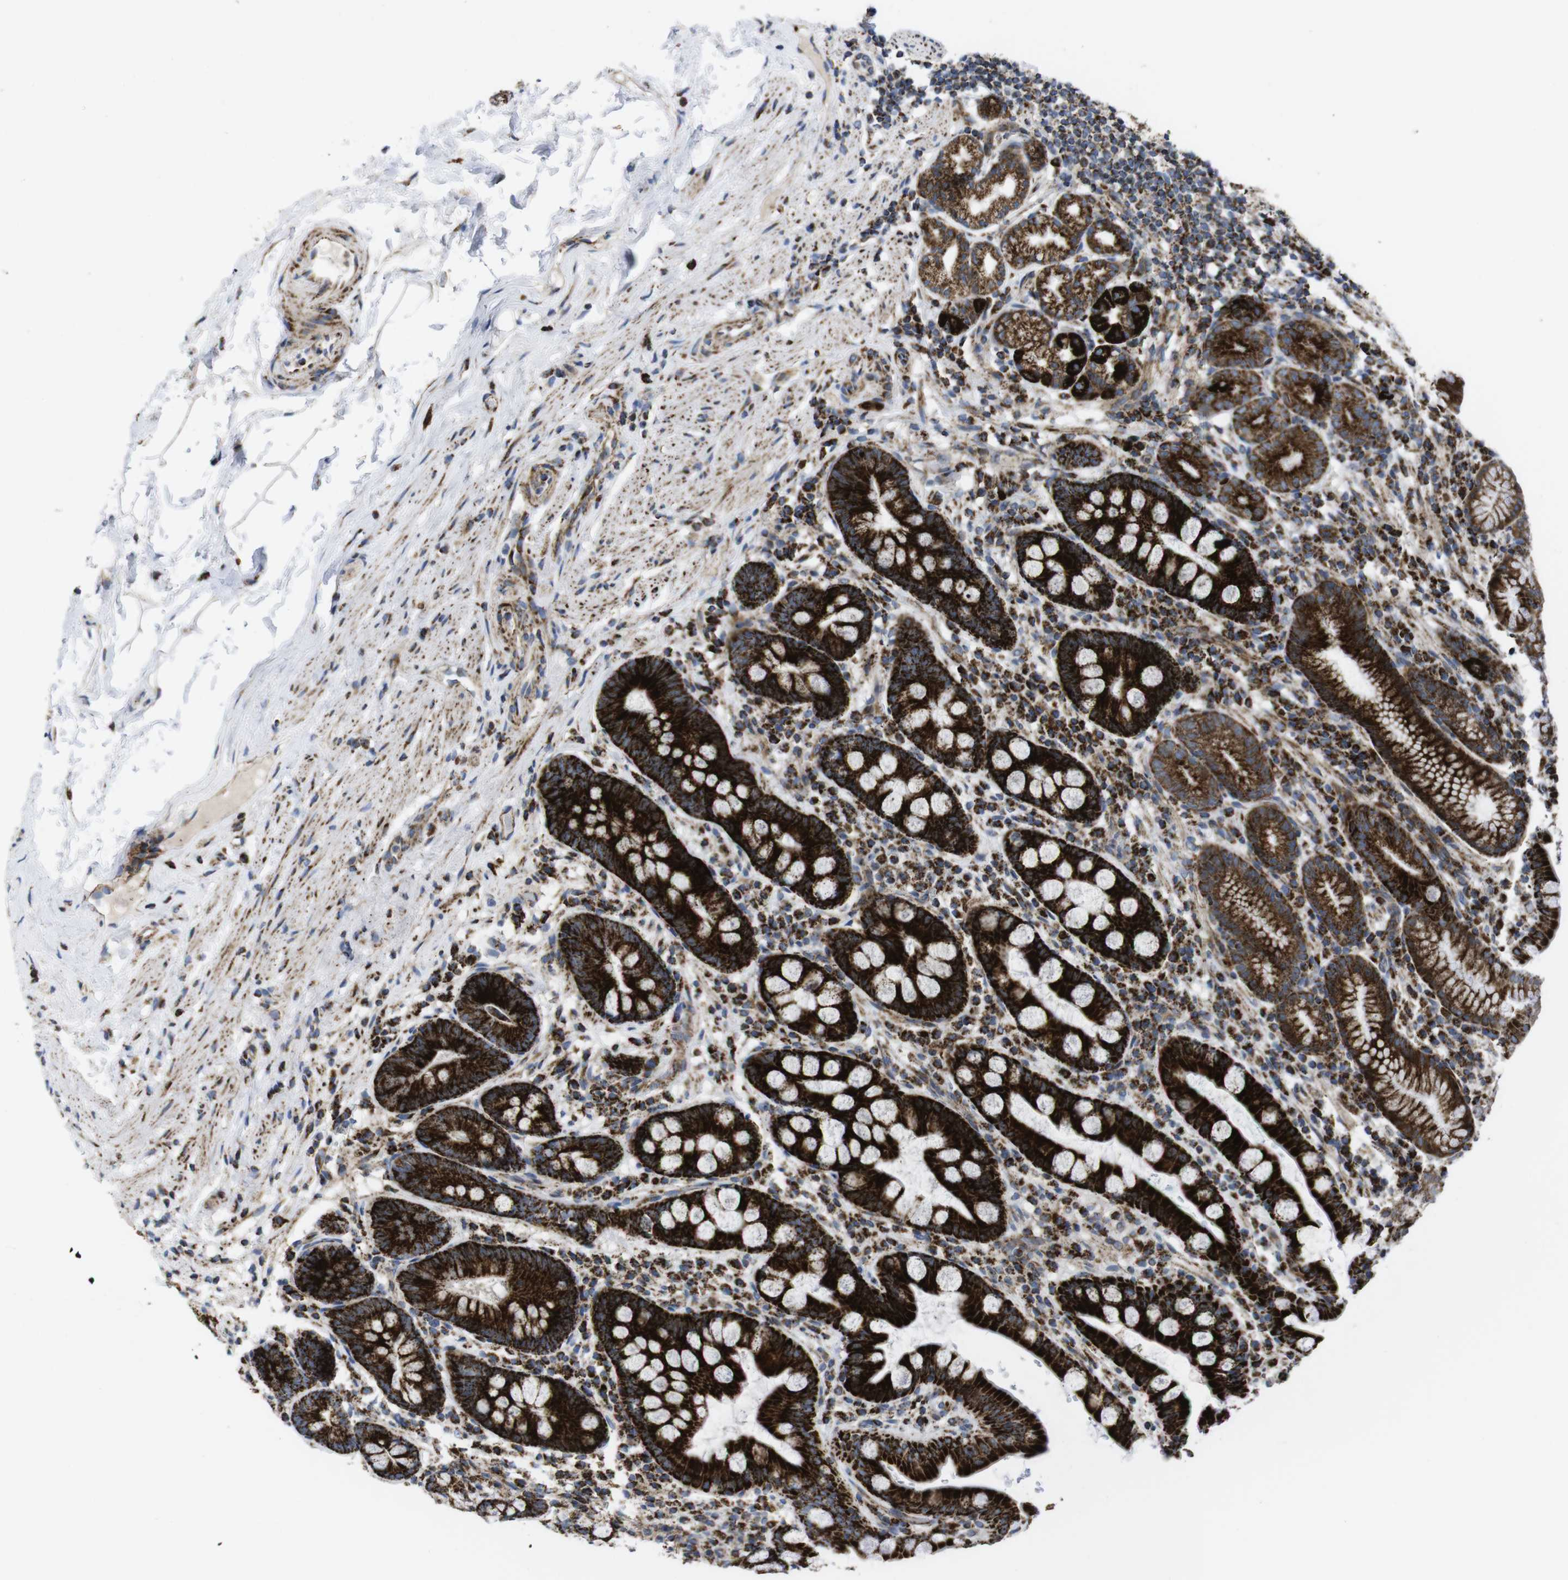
{"staining": {"intensity": "strong", "quantity": ">75%", "location": "cytoplasmic/membranous"}, "tissue": "stomach", "cell_type": "Glandular cells", "image_type": "normal", "snomed": [{"axis": "morphology", "description": "Normal tissue, NOS"}, {"axis": "topography", "description": "Stomach, lower"}], "caption": "Protein staining of normal stomach displays strong cytoplasmic/membranous staining in approximately >75% of glandular cells.", "gene": "TMEM192", "patient": {"sex": "male", "age": 52}}